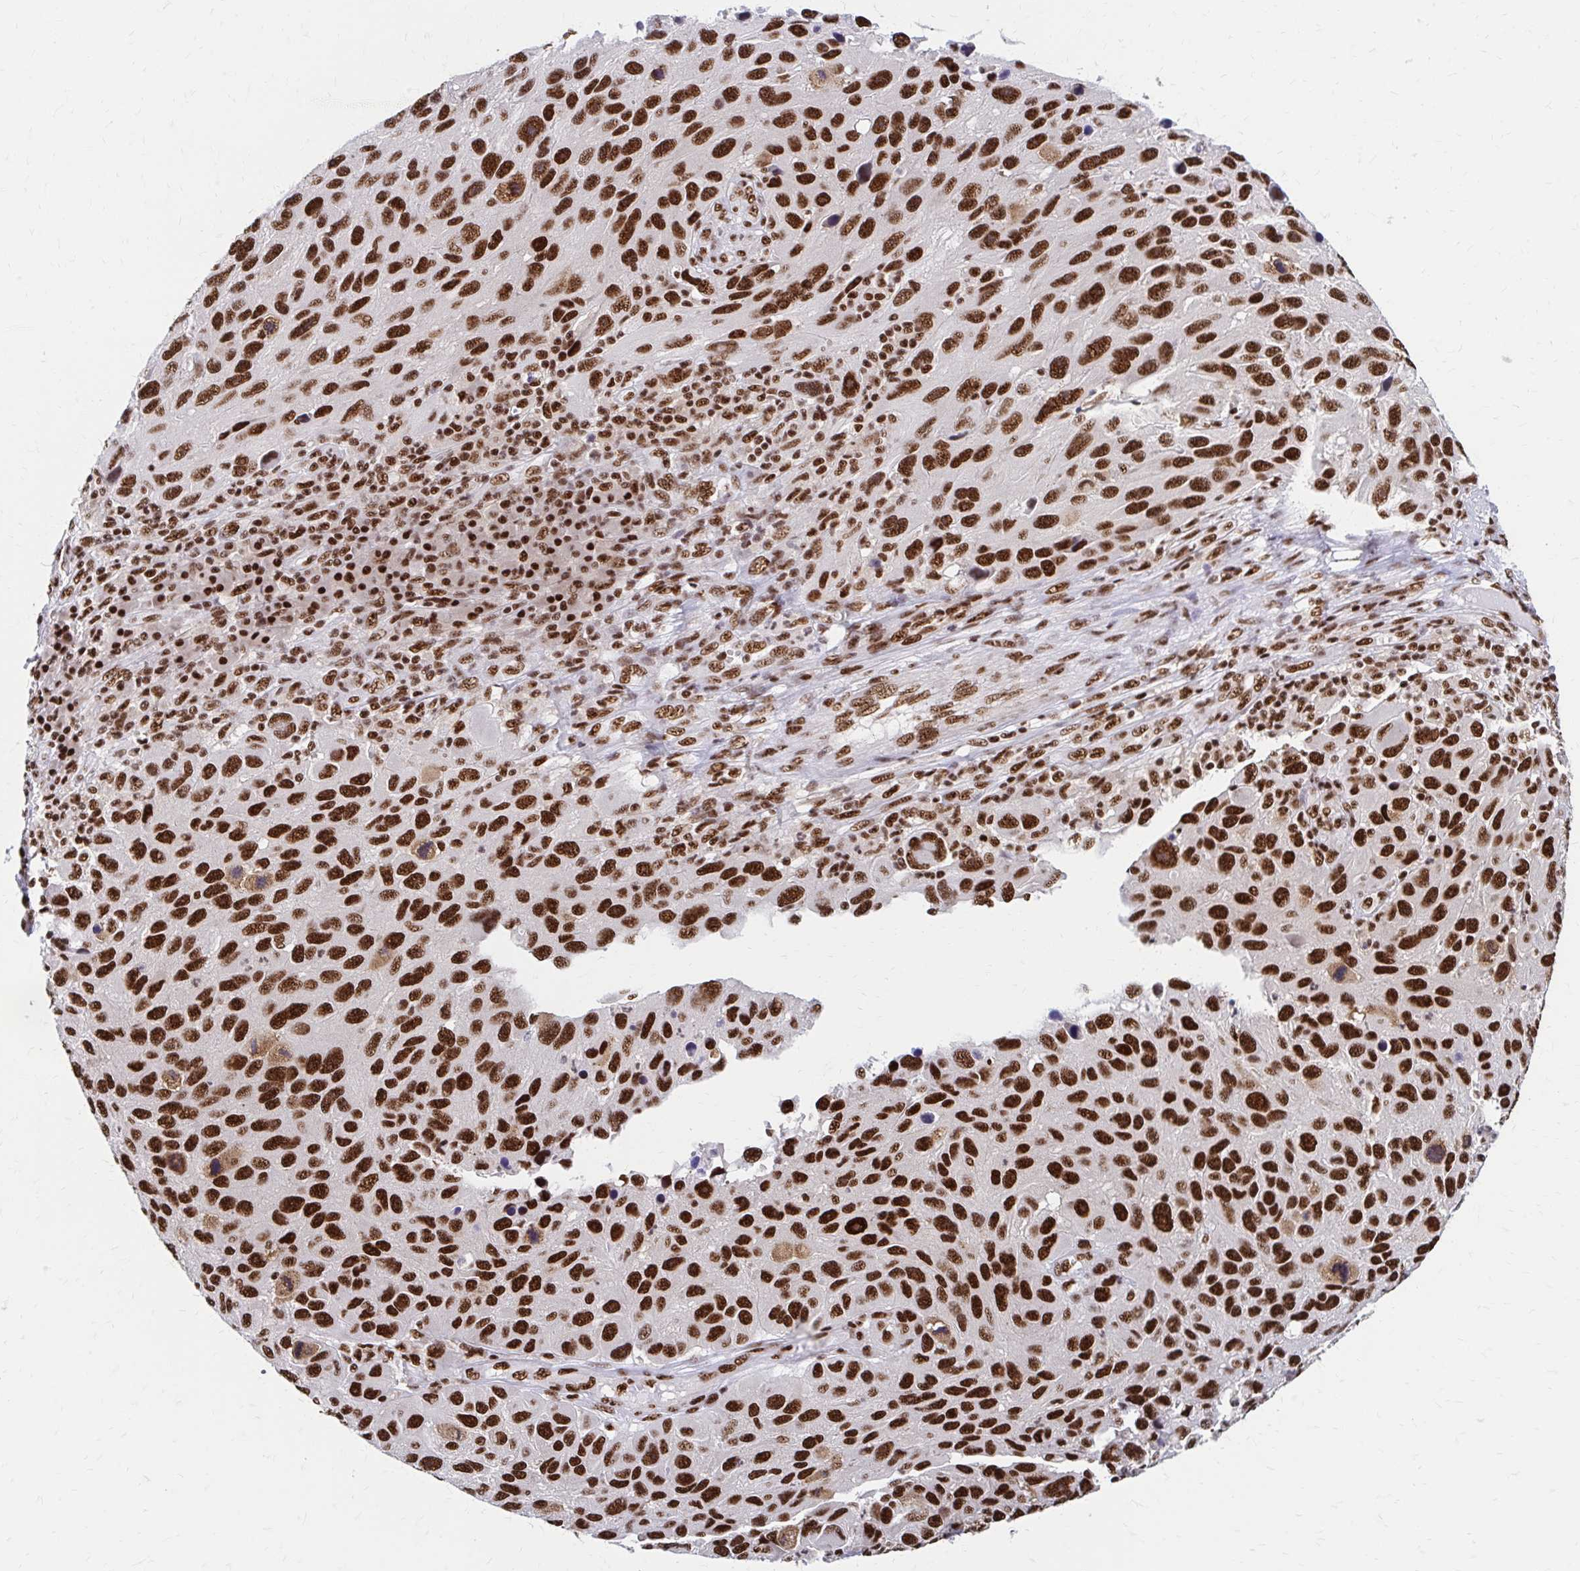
{"staining": {"intensity": "strong", "quantity": ">75%", "location": "nuclear"}, "tissue": "melanoma", "cell_type": "Tumor cells", "image_type": "cancer", "snomed": [{"axis": "morphology", "description": "Malignant melanoma, NOS"}, {"axis": "topography", "description": "Skin"}], "caption": "Immunohistochemistry micrograph of neoplastic tissue: human malignant melanoma stained using IHC exhibits high levels of strong protein expression localized specifically in the nuclear of tumor cells, appearing as a nuclear brown color.", "gene": "CNKSR3", "patient": {"sex": "male", "age": 53}}